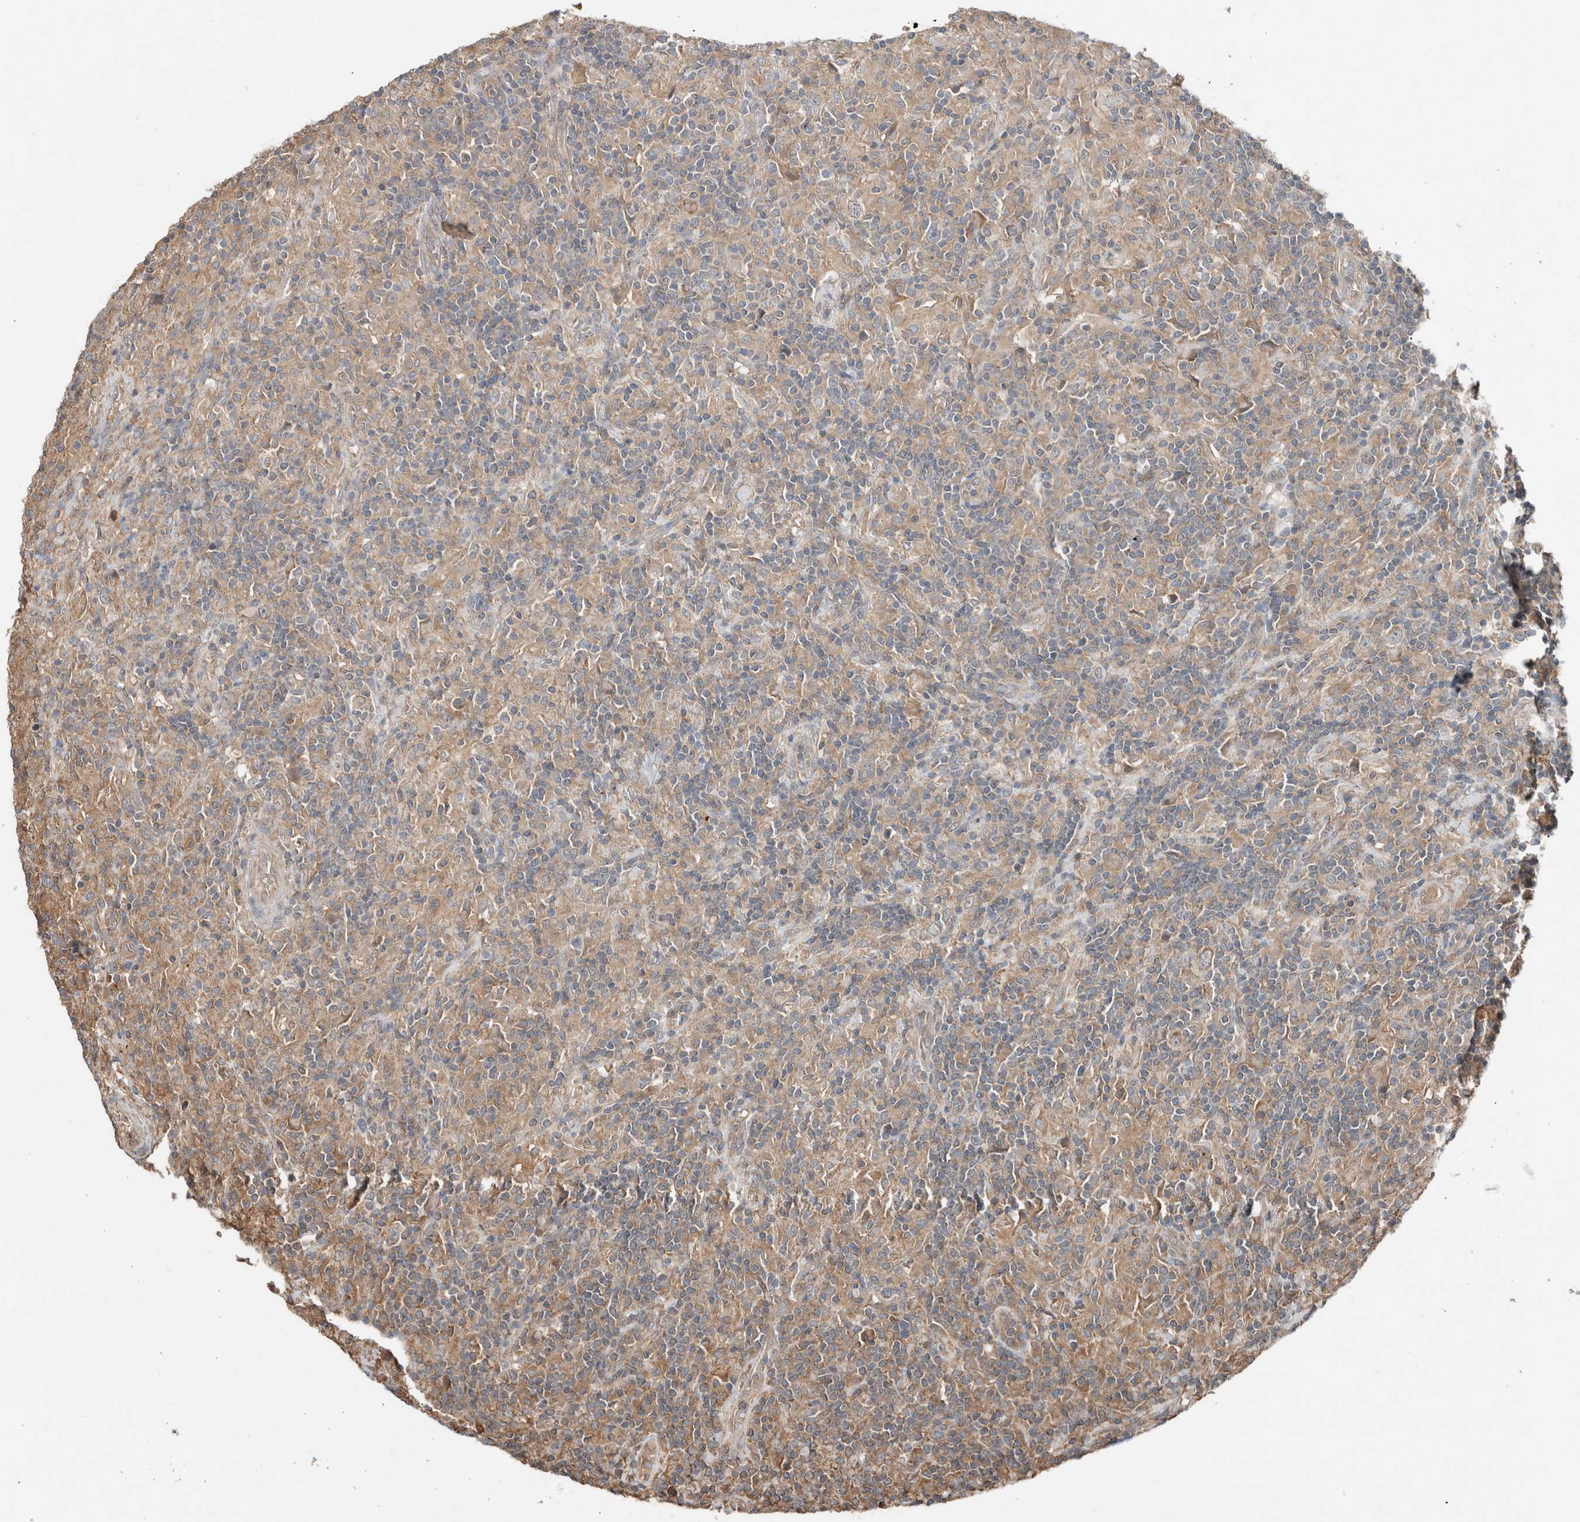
{"staining": {"intensity": "weak", "quantity": "25%-75%", "location": "cytoplasmic/membranous"}, "tissue": "lymphoma", "cell_type": "Tumor cells", "image_type": "cancer", "snomed": [{"axis": "morphology", "description": "Hodgkin's disease, NOS"}, {"axis": "topography", "description": "Lymph node"}], "caption": "Immunohistochemical staining of human Hodgkin's disease shows weak cytoplasmic/membranous protein expression in about 25%-75% of tumor cells. (DAB (3,3'-diaminobenzidine) IHC, brown staining for protein, blue staining for nuclei).", "gene": "KLK14", "patient": {"sex": "male", "age": 70}}